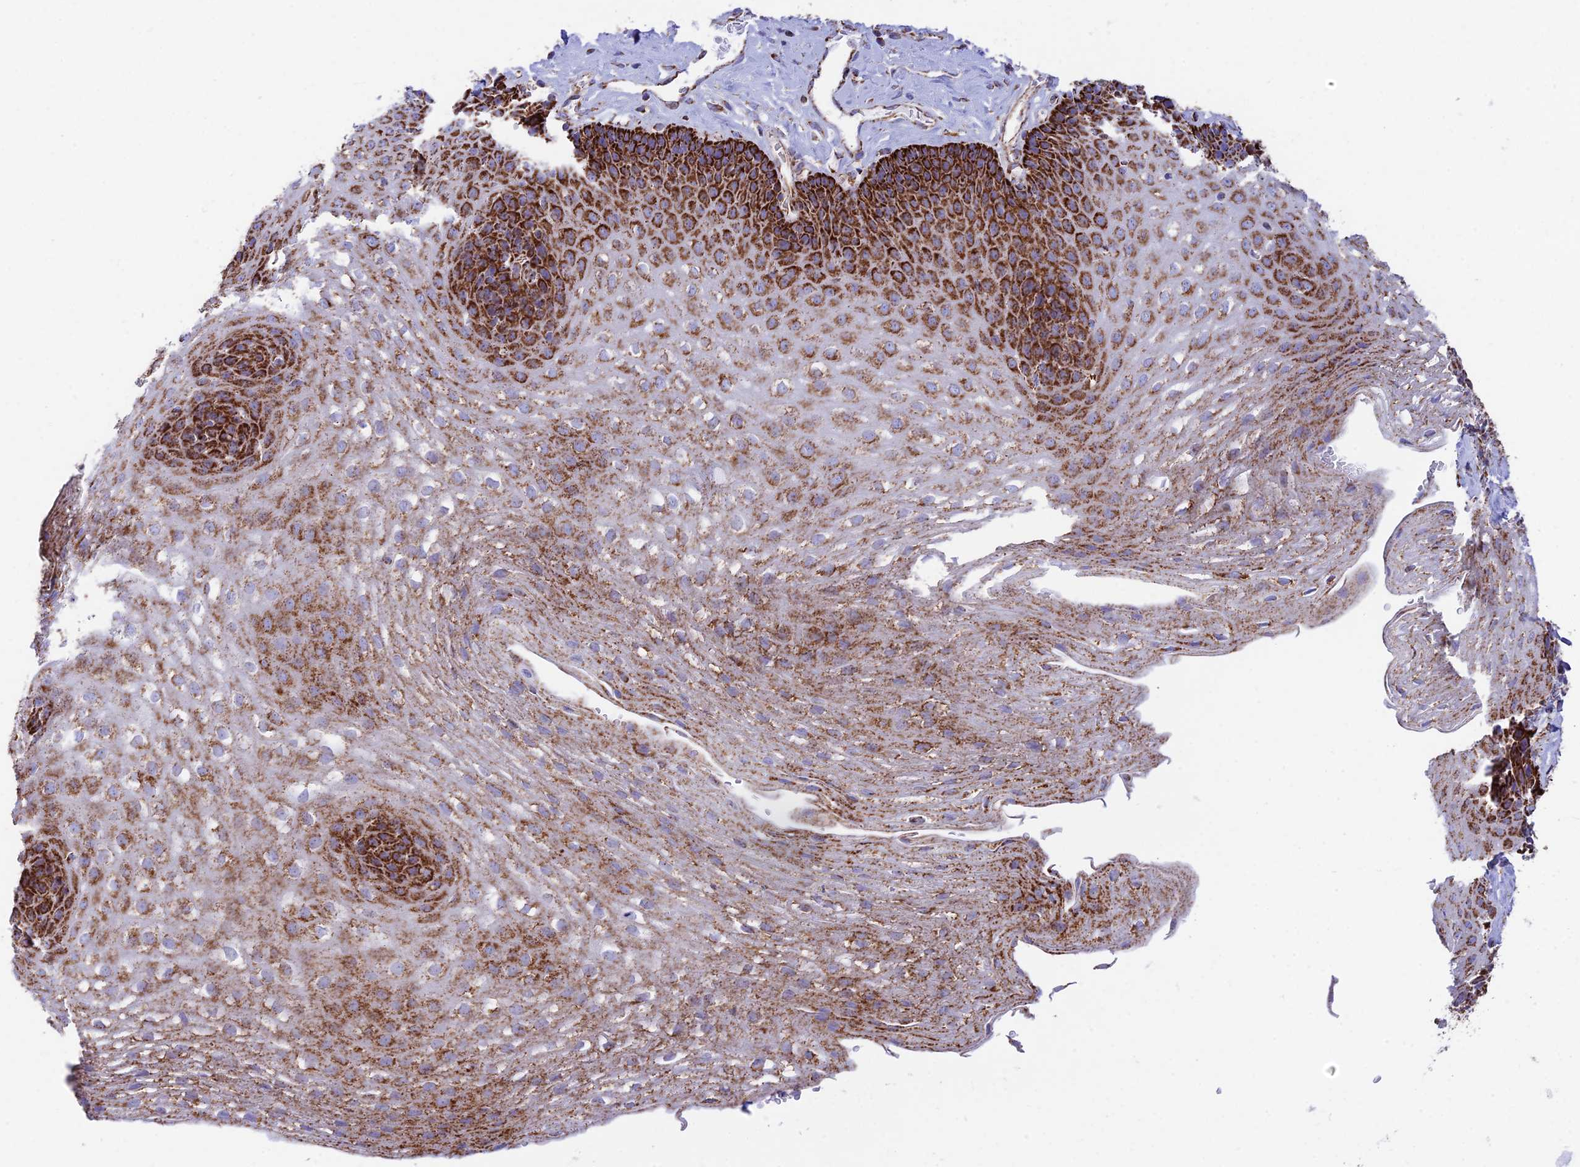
{"staining": {"intensity": "strong", "quantity": "25%-75%", "location": "cytoplasmic/membranous"}, "tissue": "esophagus", "cell_type": "Squamous epithelial cells", "image_type": "normal", "snomed": [{"axis": "morphology", "description": "Normal tissue, NOS"}, {"axis": "topography", "description": "Esophagus"}], "caption": "Unremarkable esophagus exhibits strong cytoplasmic/membranous staining in approximately 25%-75% of squamous epithelial cells, visualized by immunohistochemistry.", "gene": "CHCHD3", "patient": {"sex": "female", "age": 66}}